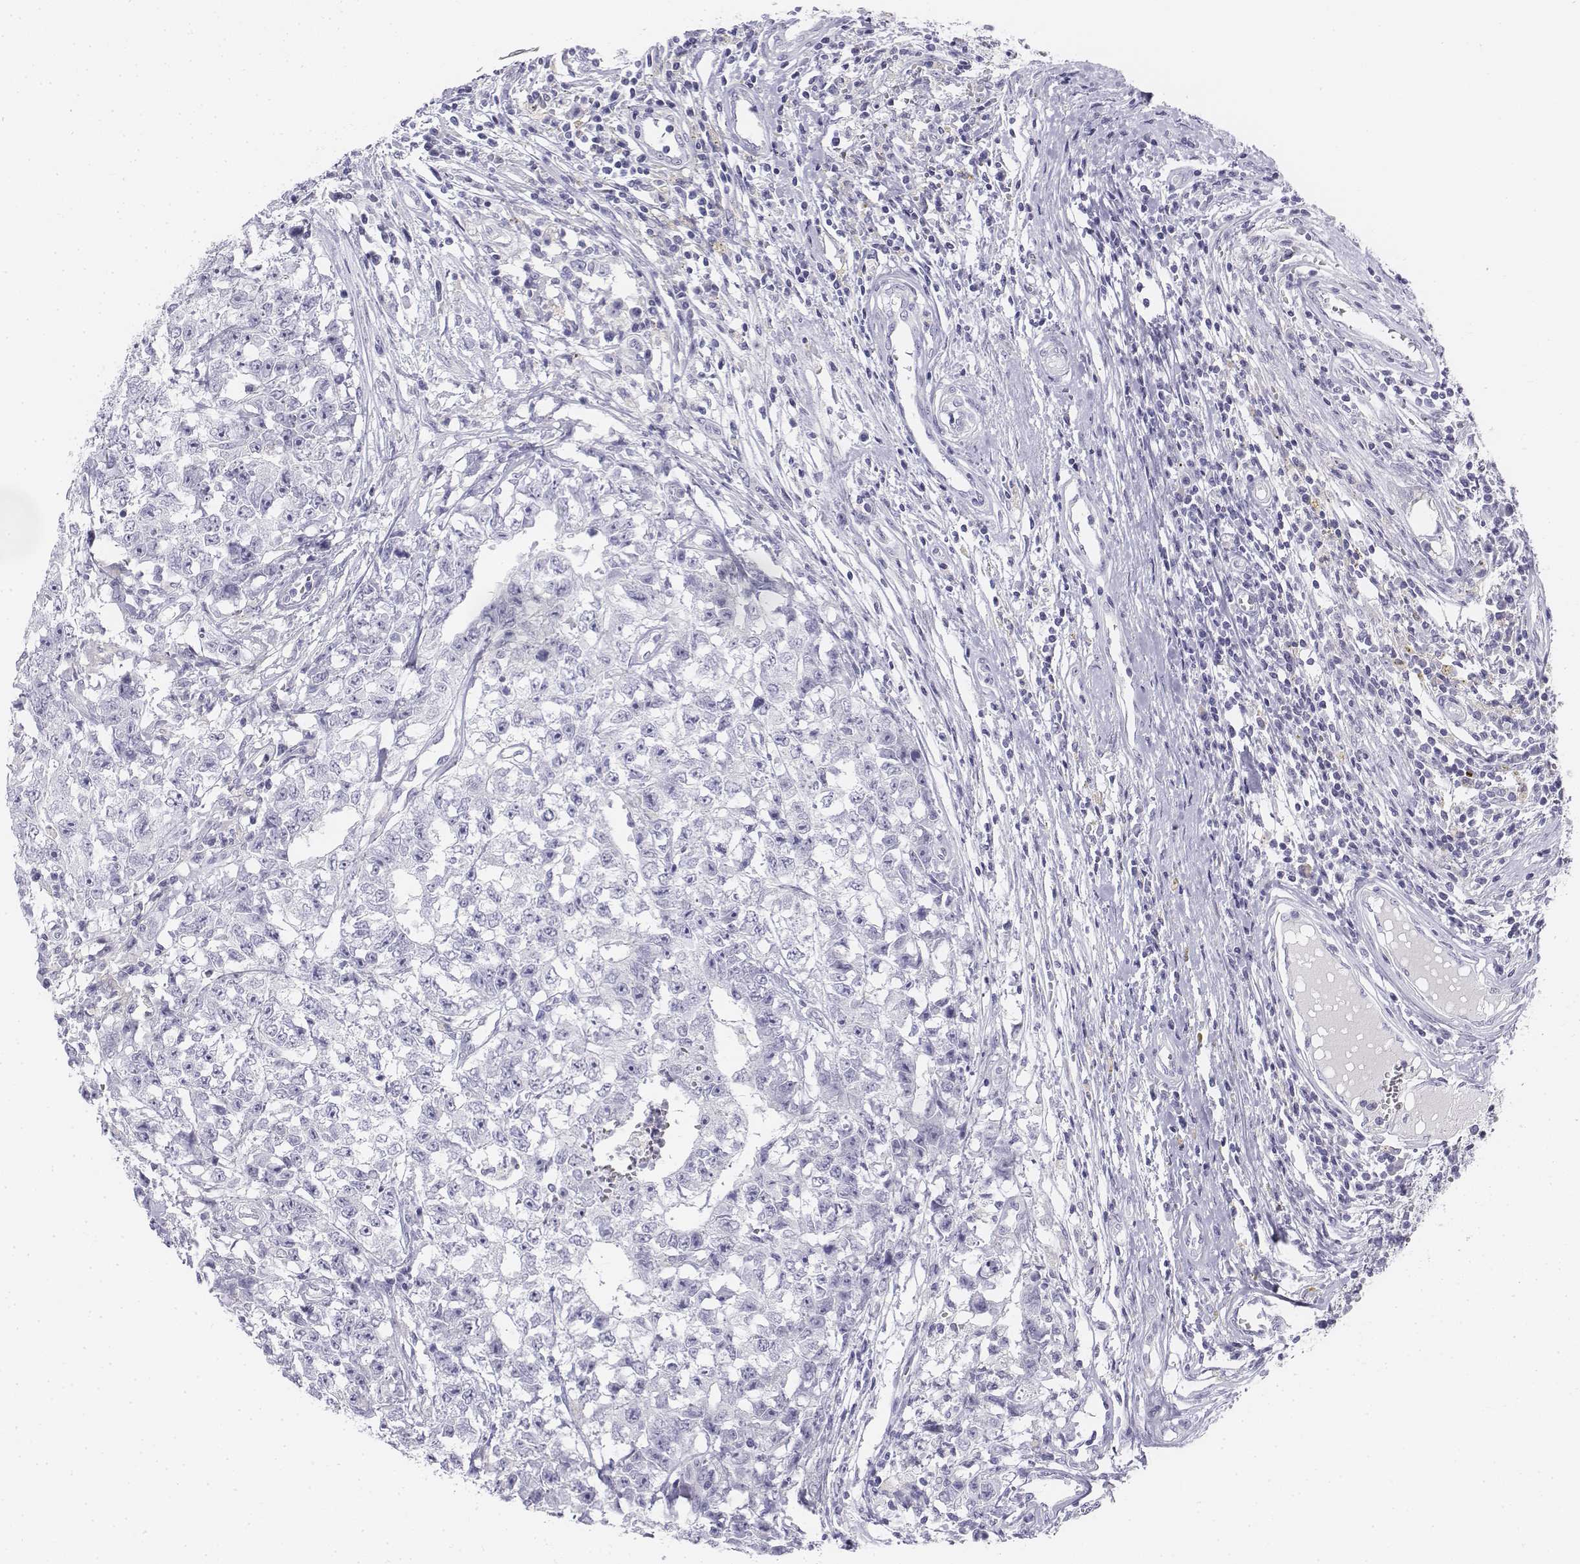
{"staining": {"intensity": "negative", "quantity": "none", "location": "none"}, "tissue": "testis cancer", "cell_type": "Tumor cells", "image_type": "cancer", "snomed": [{"axis": "morphology", "description": "Carcinoma, Embryonal, NOS"}, {"axis": "topography", "description": "Testis"}], "caption": "Embryonal carcinoma (testis) was stained to show a protein in brown. There is no significant positivity in tumor cells. (DAB IHC visualized using brightfield microscopy, high magnification).", "gene": "TH", "patient": {"sex": "male", "age": 36}}